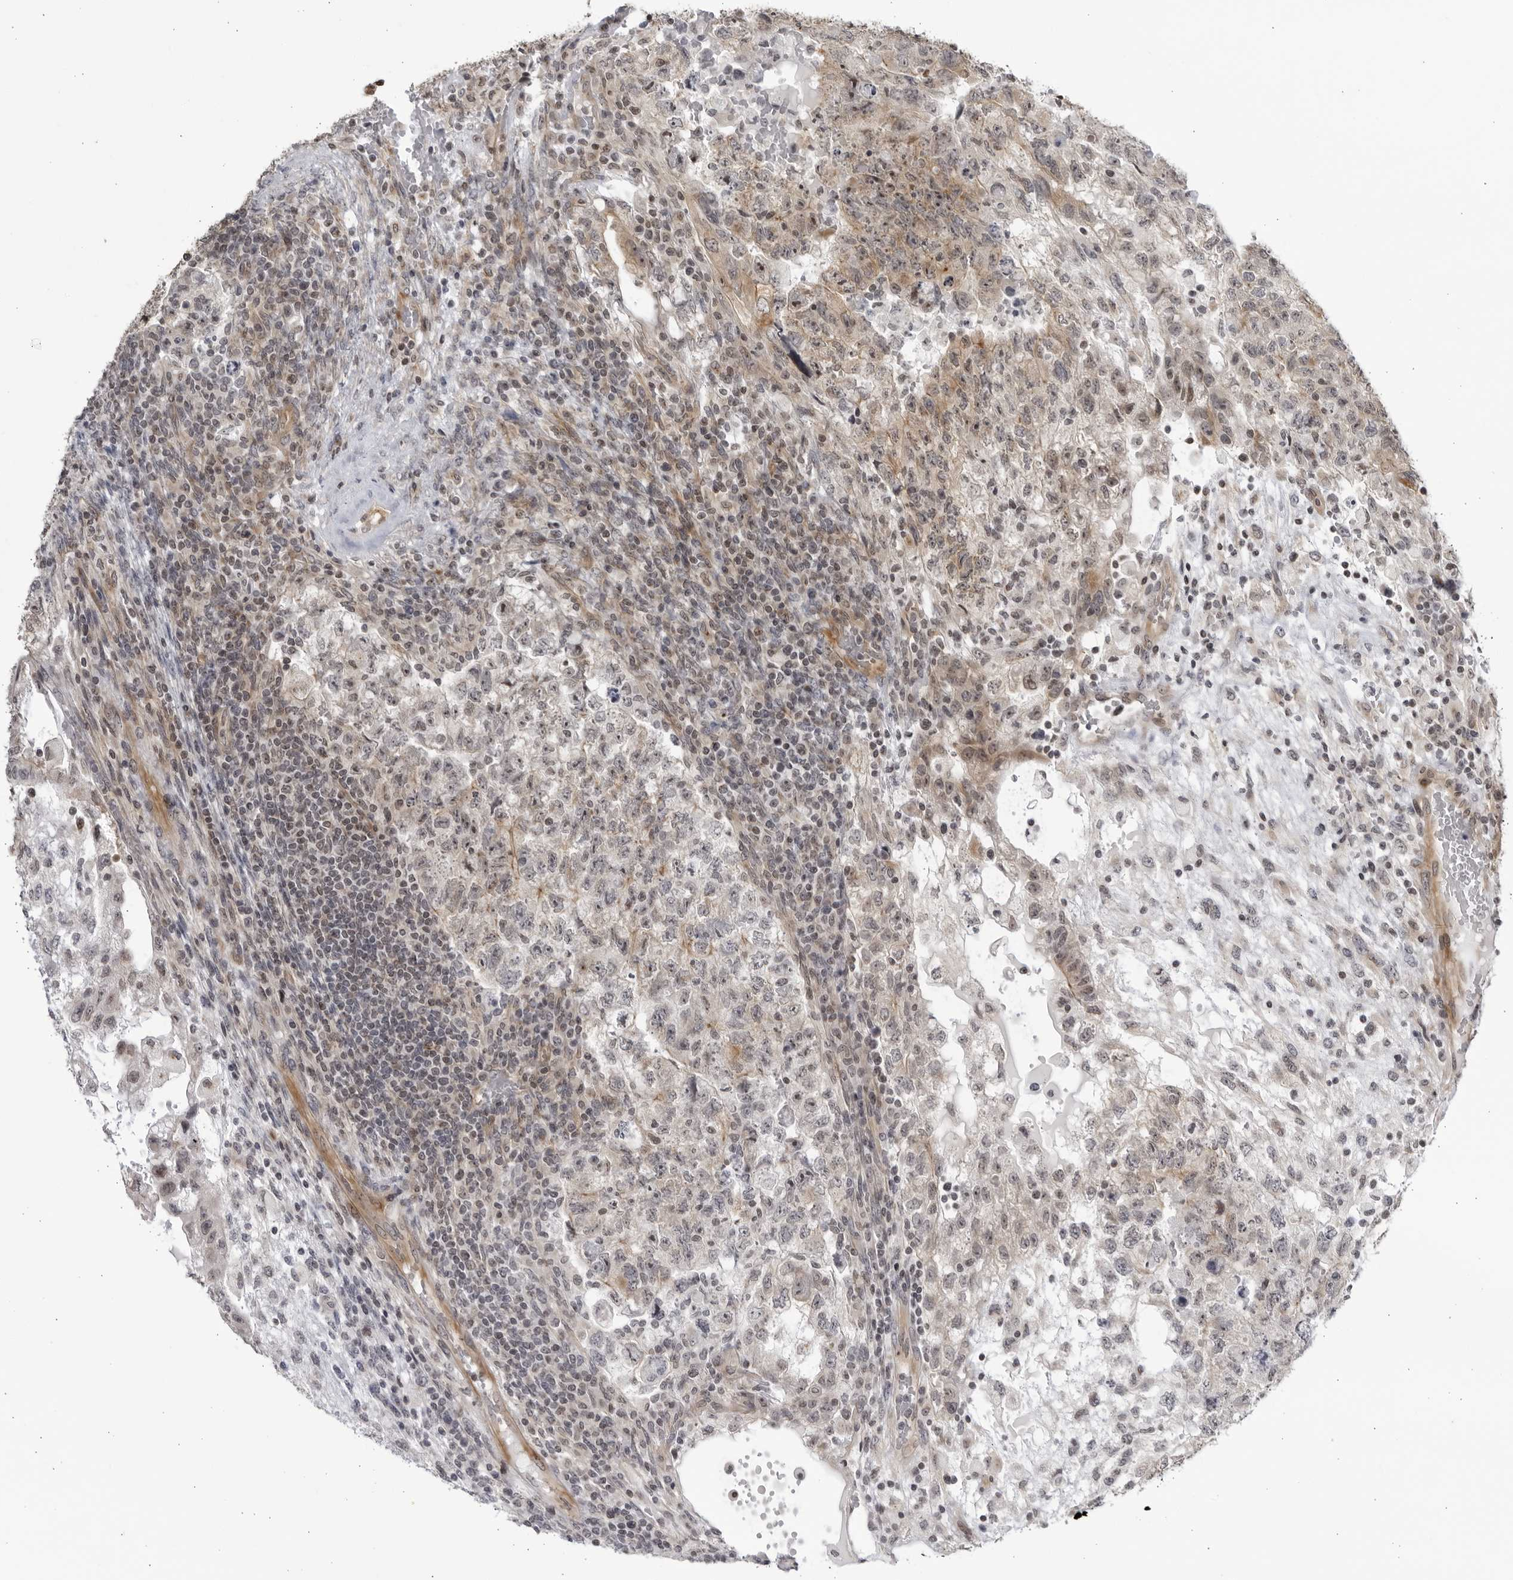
{"staining": {"intensity": "moderate", "quantity": "<25%", "location": "cytoplasmic/membranous"}, "tissue": "testis cancer", "cell_type": "Tumor cells", "image_type": "cancer", "snomed": [{"axis": "morphology", "description": "Carcinoma, Embryonal, NOS"}, {"axis": "topography", "description": "Testis"}], "caption": "A micrograph of human embryonal carcinoma (testis) stained for a protein demonstrates moderate cytoplasmic/membranous brown staining in tumor cells. The staining was performed using DAB, with brown indicating positive protein expression. Nuclei are stained blue with hematoxylin.", "gene": "CNBD1", "patient": {"sex": "male", "age": 36}}